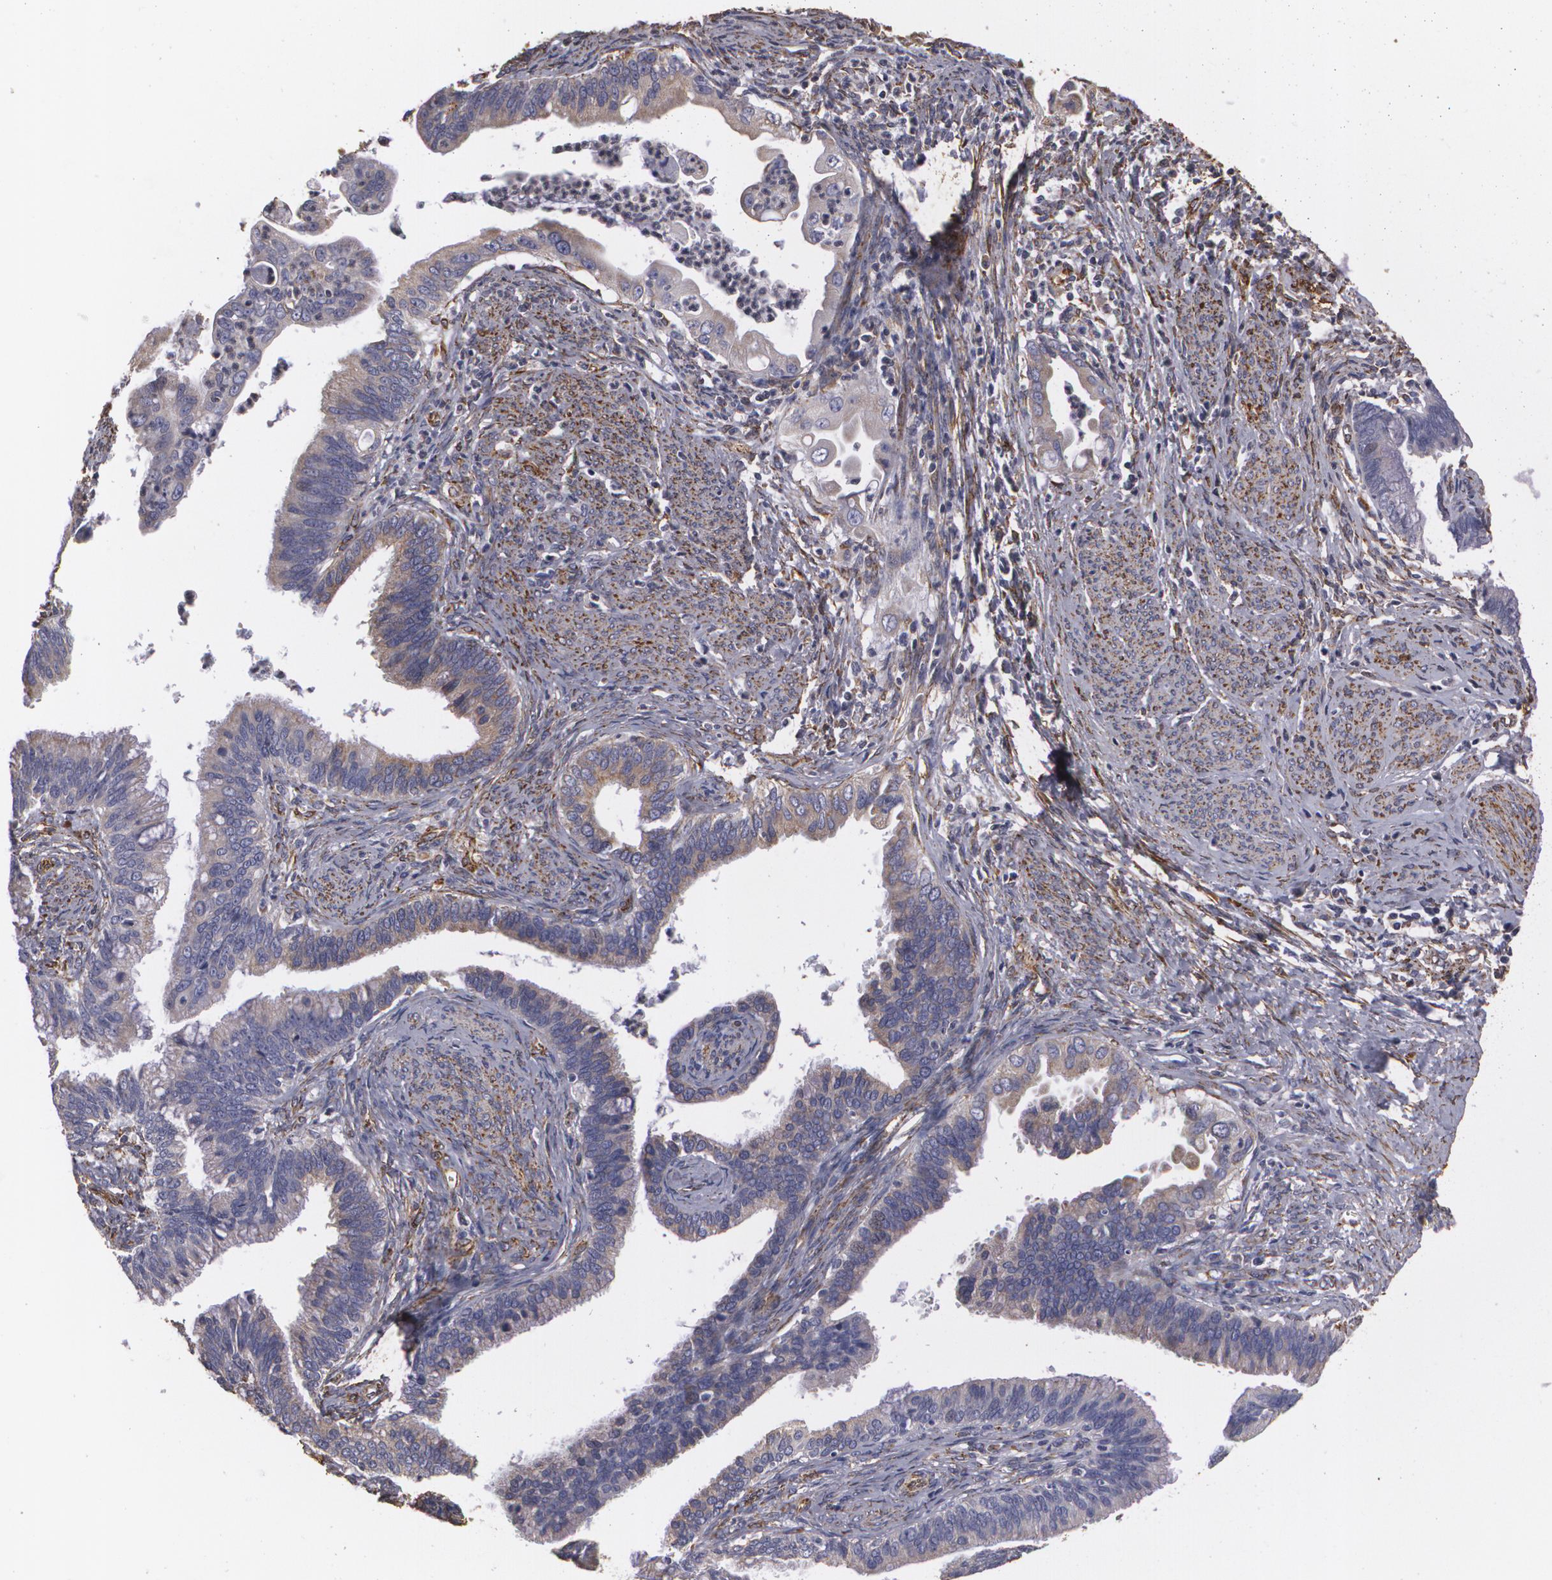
{"staining": {"intensity": "weak", "quantity": ">75%", "location": "cytoplasmic/membranous"}, "tissue": "cervical cancer", "cell_type": "Tumor cells", "image_type": "cancer", "snomed": [{"axis": "morphology", "description": "Adenocarcinoma, NOS"}, {"axis": "topography", "description": "Cervix"}], "caption": "Tumor cells exhibit low levels of weak cytoplasmic/membranous staining in approximately >75% of cells in human cervical adenocarcinoma. (brown staining indicates protein expression, while blue staining denotes nuclei).", "gene": "CYB5R3", "patient": {"sex": "female", "age": 47}}